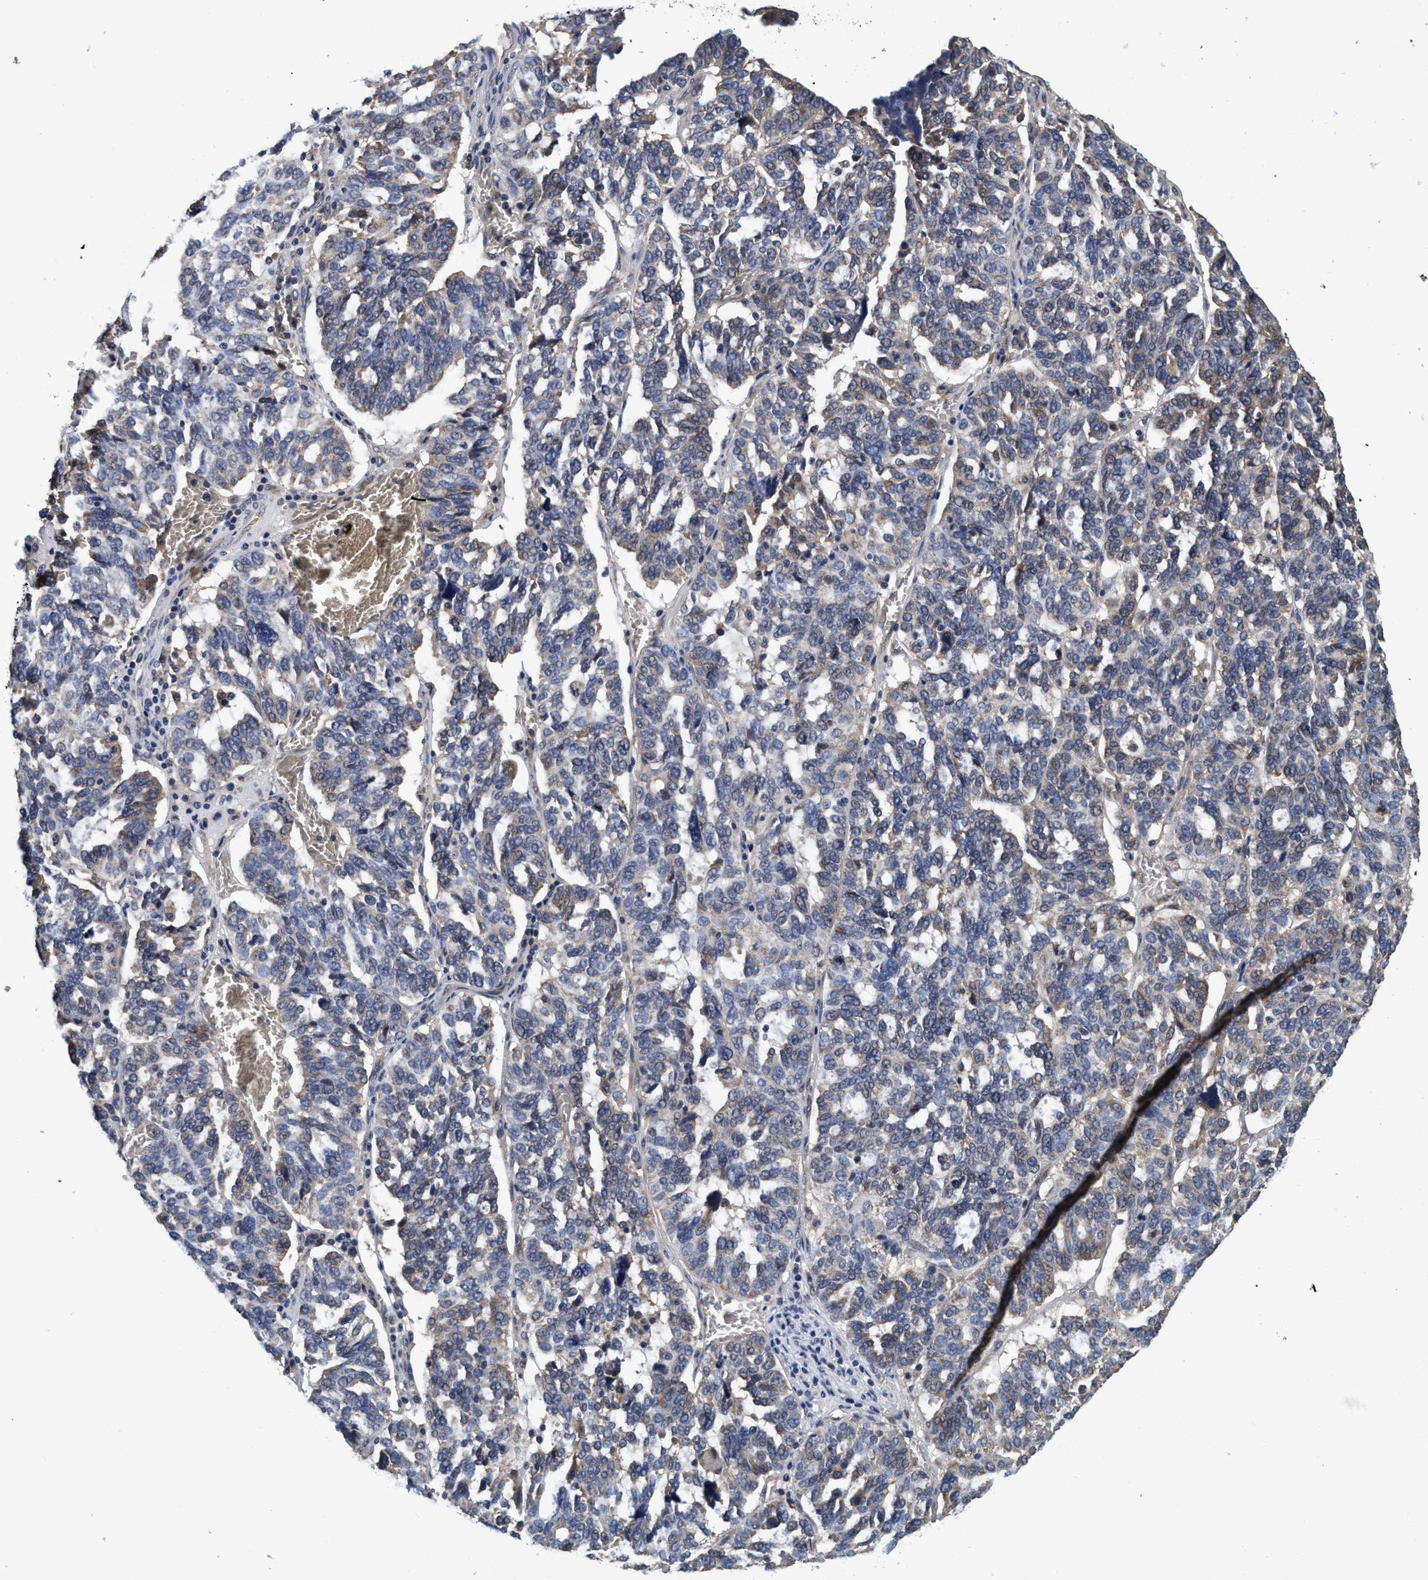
{"staining": {"intensity": "weak", "quantity": "<25%", "location": "cytoplasmic/membranous"}, "tissue": "ovarian cancer", "cell_type": "Tumor cells", "image_type": "cancer", "snomed": [{"axis": "morphology", "description": "Cystadenocarcinoma, serous, NOS"}, {"axis": "topography", "description": "Ovary"}], "caption": "DAB (3,3'-diaminobenzidine) immunohistochemical staining of serous cystadenocarcinoma (ovarian) reveals no significant staining in tumor cells.", "gene": "CALCOCO2", "patient": {"sex": "female", "age": 59}}